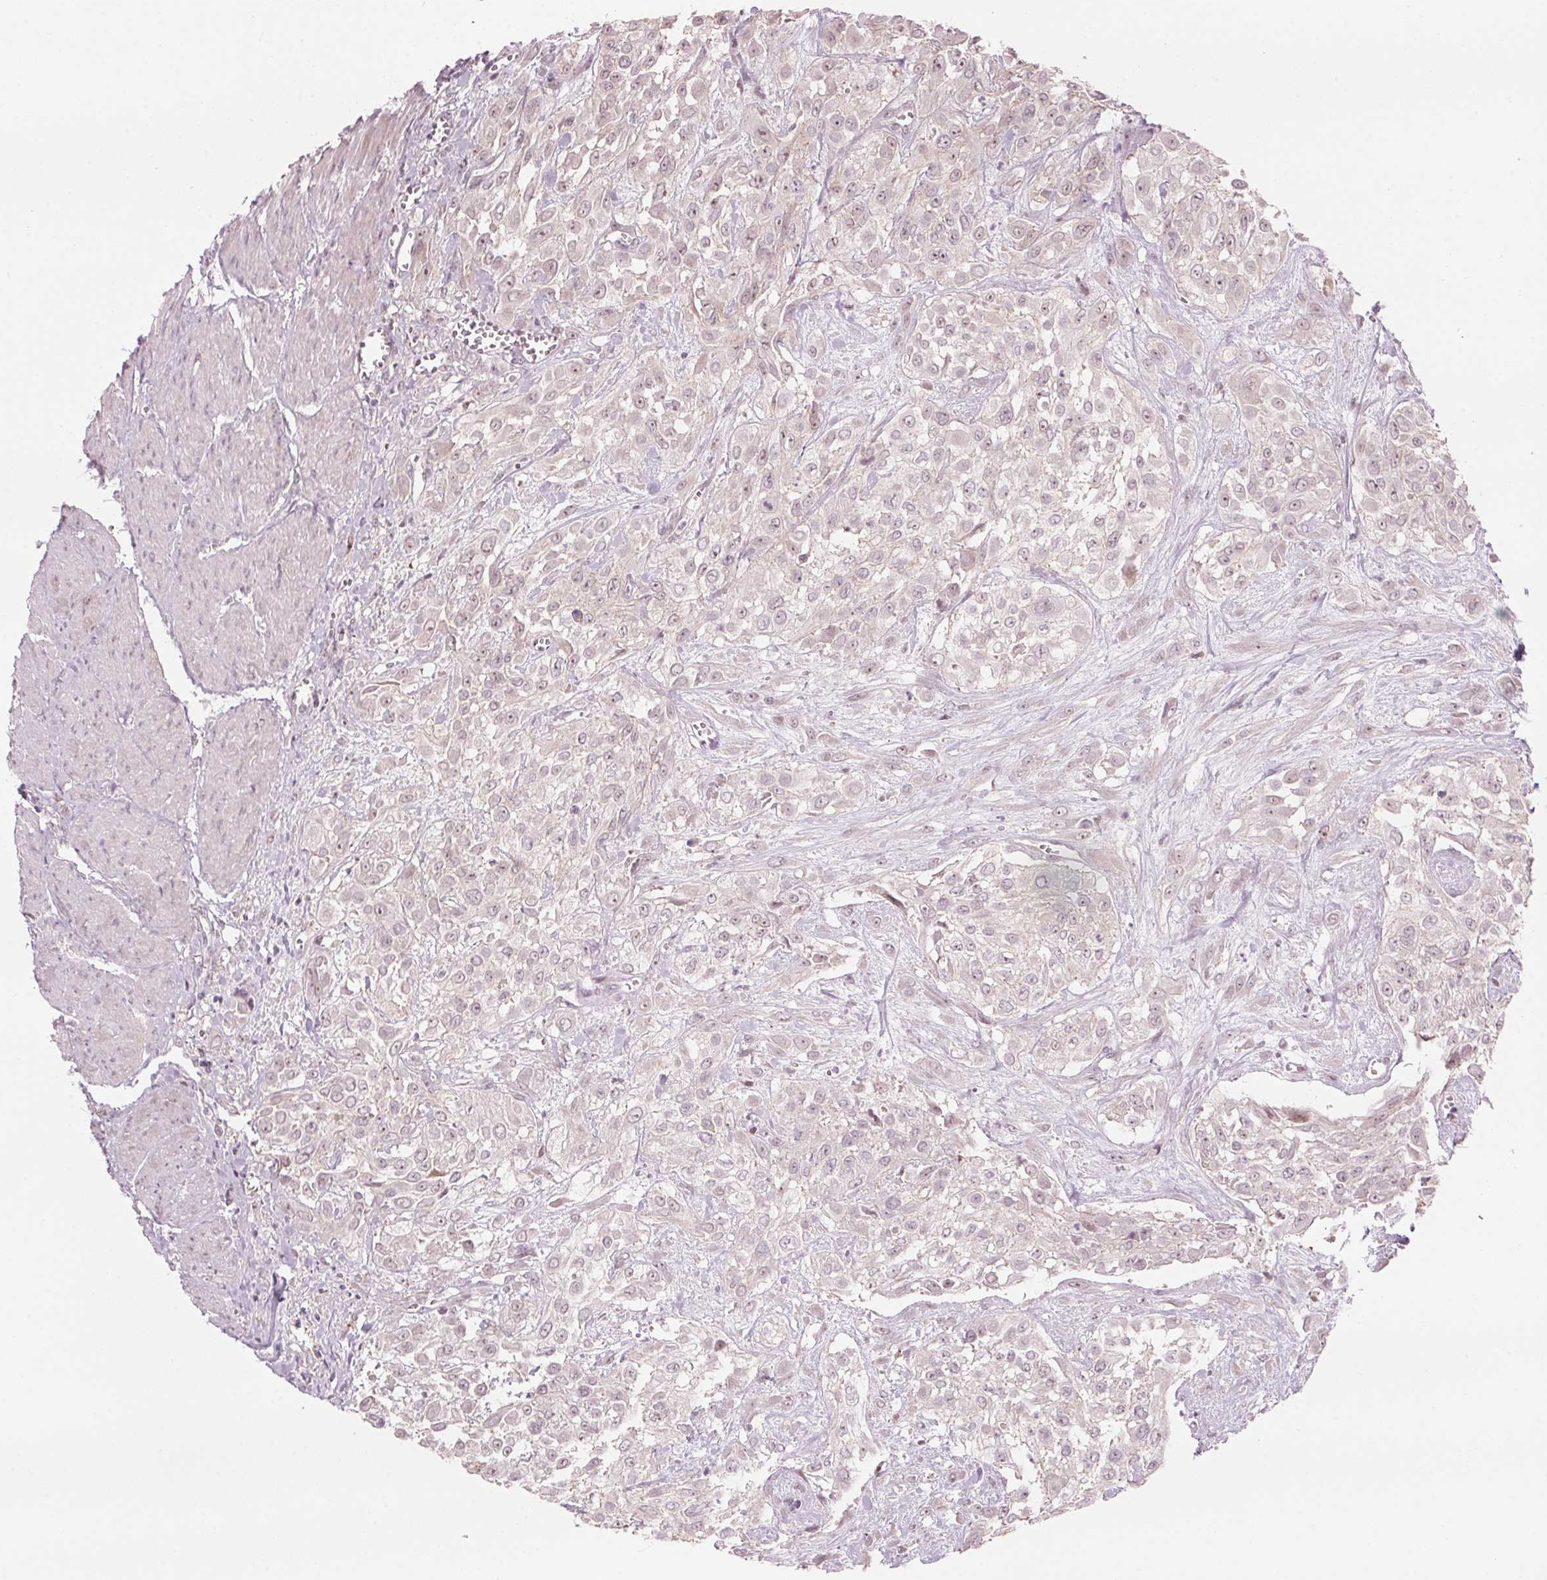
{"staining": {"intensity": "negative", "quantity": "none", "location": "none"}, "tissue": "urothelial cancer", "cell_type": "Tumor cells", "image_type": "cancer", "snomed": [{"axis": "morphology", "description": "Urothelial carcinoma, High grade"}, {"axis": "topography", "description": "Urinary bladder"}], "caption": "Urothelial carcinoma (high-grade) was stained to show a protein in brown. There is no significant expression in tumor cells.", "gene": "TMED6", "patient": {"sex": "male", "age": 57}}